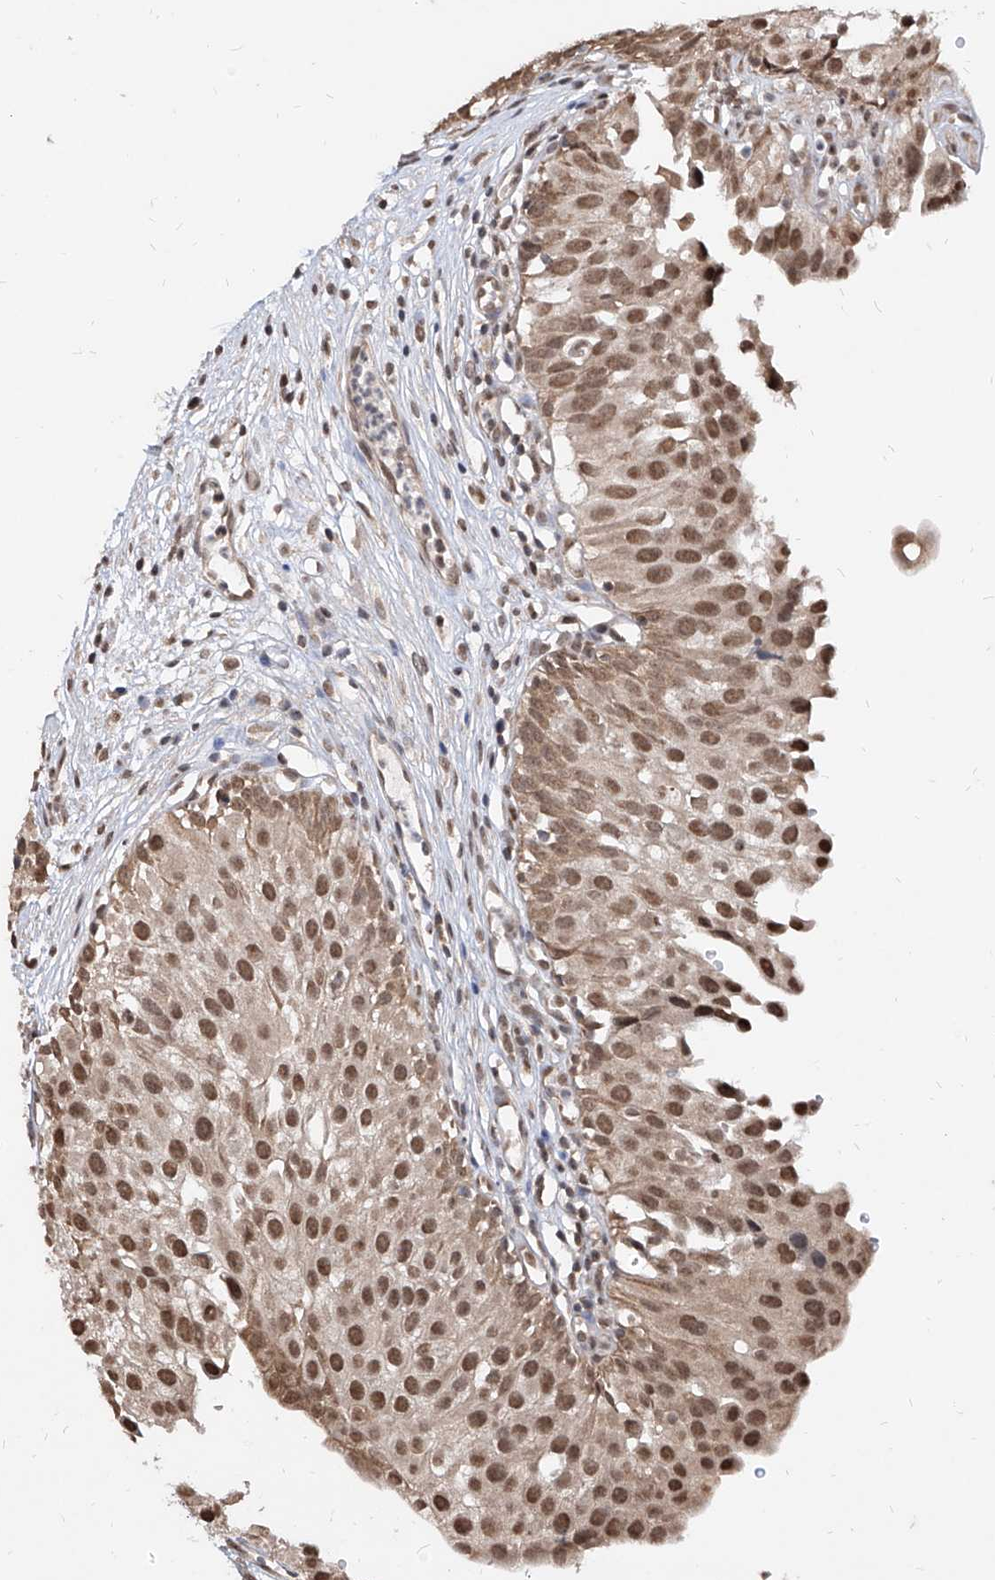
{"staining": {"intensity": "moderate", "quantity": ">75%", "location": "cytoplasmic/membranous,nuclear"}, "tissue": "urinary bladder", "cell_type": "Urothelial cells", "image_type": "normal", "snomed": [{"axis": "morphology", "description": "Normal tissue, NOS"}, {"axis": "topography", "description": "Urinary bladder"}], "caption": "Moderate cytoplasmic/membranous,nuclear expression for a protein is identified in about >75% of urothelial cells of benign urinary bladder using immunohistochemistry (IHC).", "gene": "C8orf82", "patient": {"sex": "male", "age": 51}}